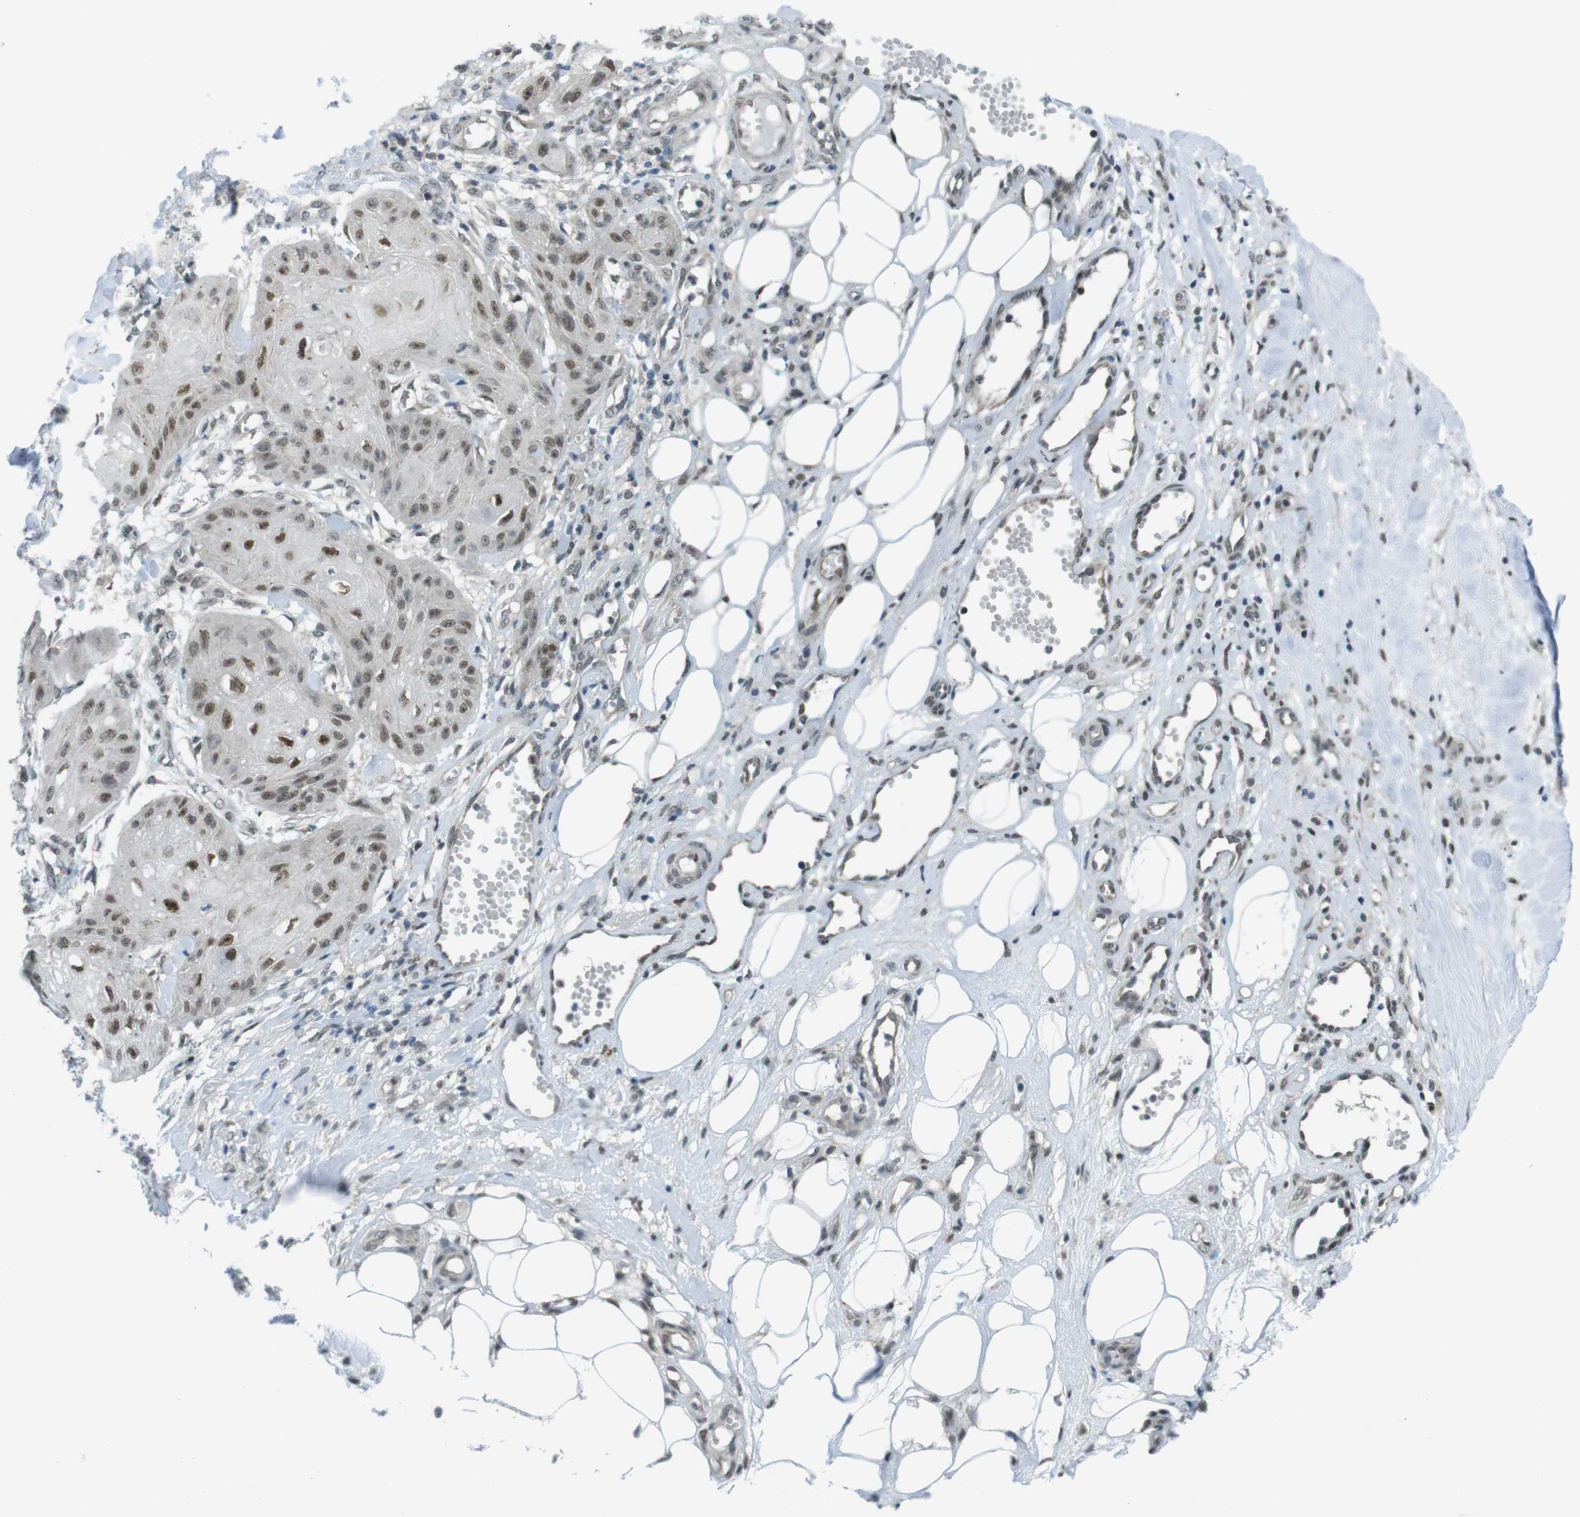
{"staining": {"intensity": "moderate", "quantity": ">75%", "location": "nuclear"}, "tissue": "skin cancer", "cell_type": "Tumor cells", "image_type": "cancer", "snomed": [{"axis": "morphology", "description": "Squamous cell carcinoma, NOS"}, {"axis": "topography", "description": "Skin"}], "caption": "This image displays squamous cell carcinoma (skin) stained with immunohistochemistry (IHC) to label a protein in brown. The nuclear of tumor cells show moderate positivity for the protein. Nuclei are counter-stained blue.", "gene": "UBB", "patient": {"sex": "male", "age": 74}}